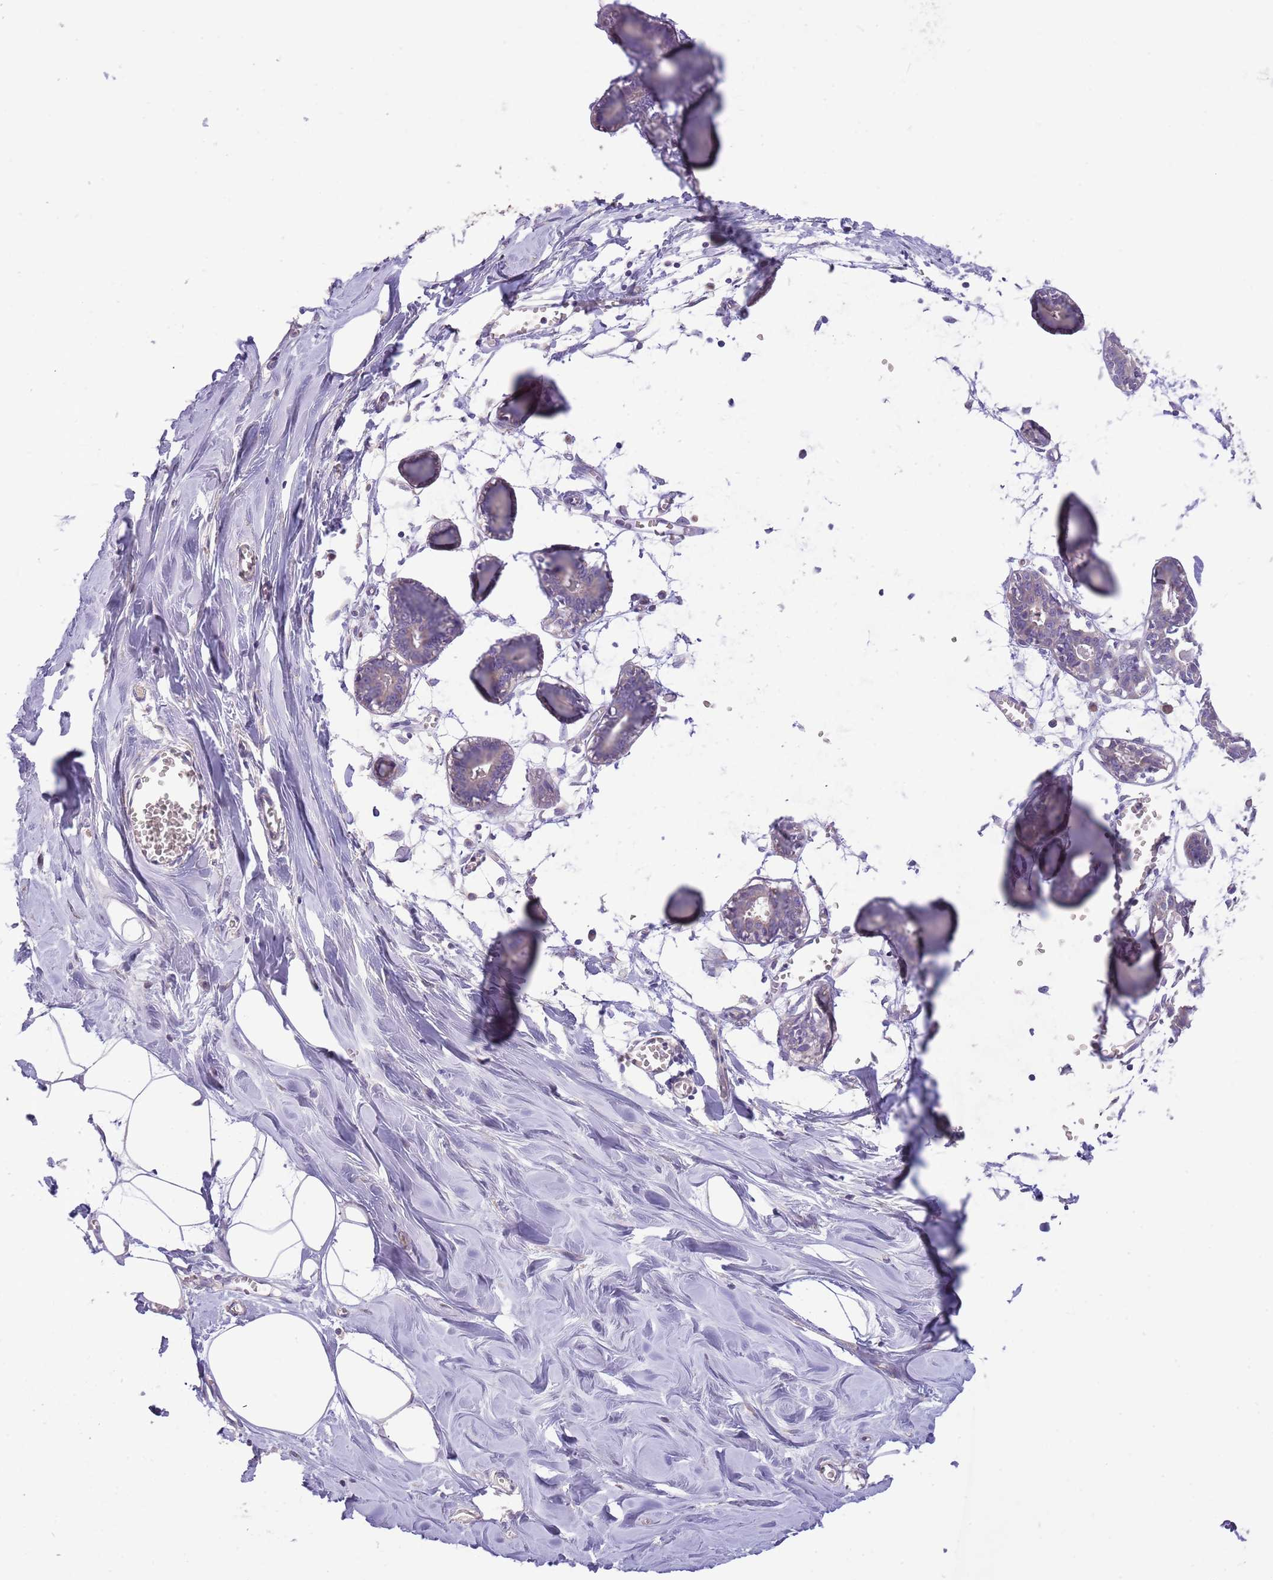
{"staining": {"intensity": "negative", "quantity": "none", "location": "none"}, "tissue": "breast", "cell_type": "Adipocytes", "image_type": "normal", "snomed": [{"axis": "morphology", "description": "Normal tissue, NOS"}, {"axis": "topography", "description": "Breast"}], "caption": "This is an immunohistochemistry photomicrograph of normal human breast. There is no staining in adipocytes.", "gene": "ZNF658", "patient": {"sex": "female", "age": 27}}